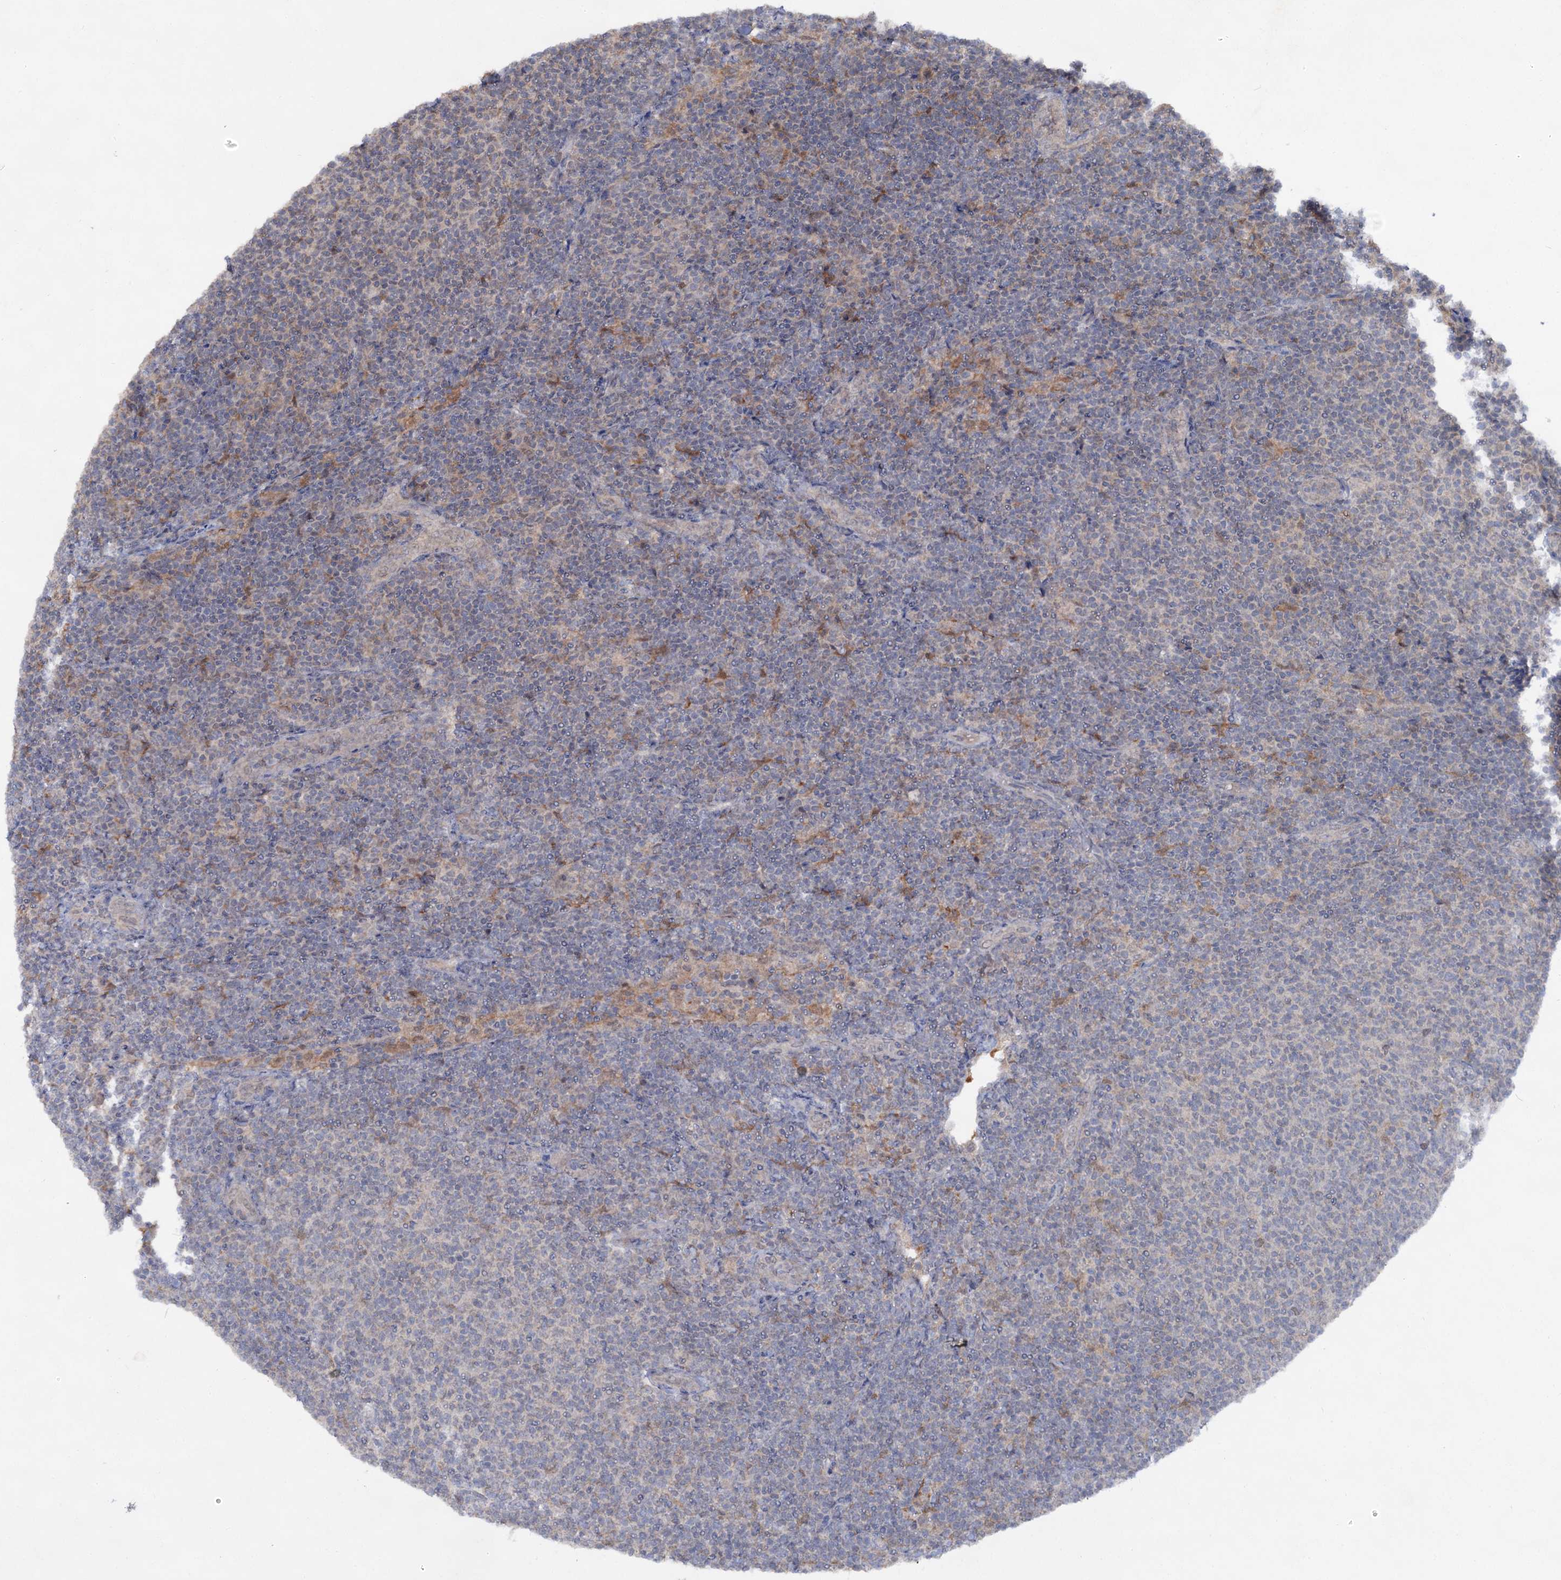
{"staining": {"intensity": "negative", "quantity": "none", "location": "none"}, "tissue": "lymphoma", "cell_type": "Tumor cells", "image_type": "cancer", "snomed": [{"axis": "morphology", "description": "Malignant lymphoma, non-Hodgkin's type, Low grade"}, {"axis": "topography", "description": "Lymph node"}], "caption": "A high-resolution photomicrograph shows immunohistochemistry (IHC) staining of low-grade malignant lymphoma, non-Hodgkin's type, which displays no significant staining in tumor cells.", "gene": "ACTR6", "patient": {"sex": "male", "age": 66}}